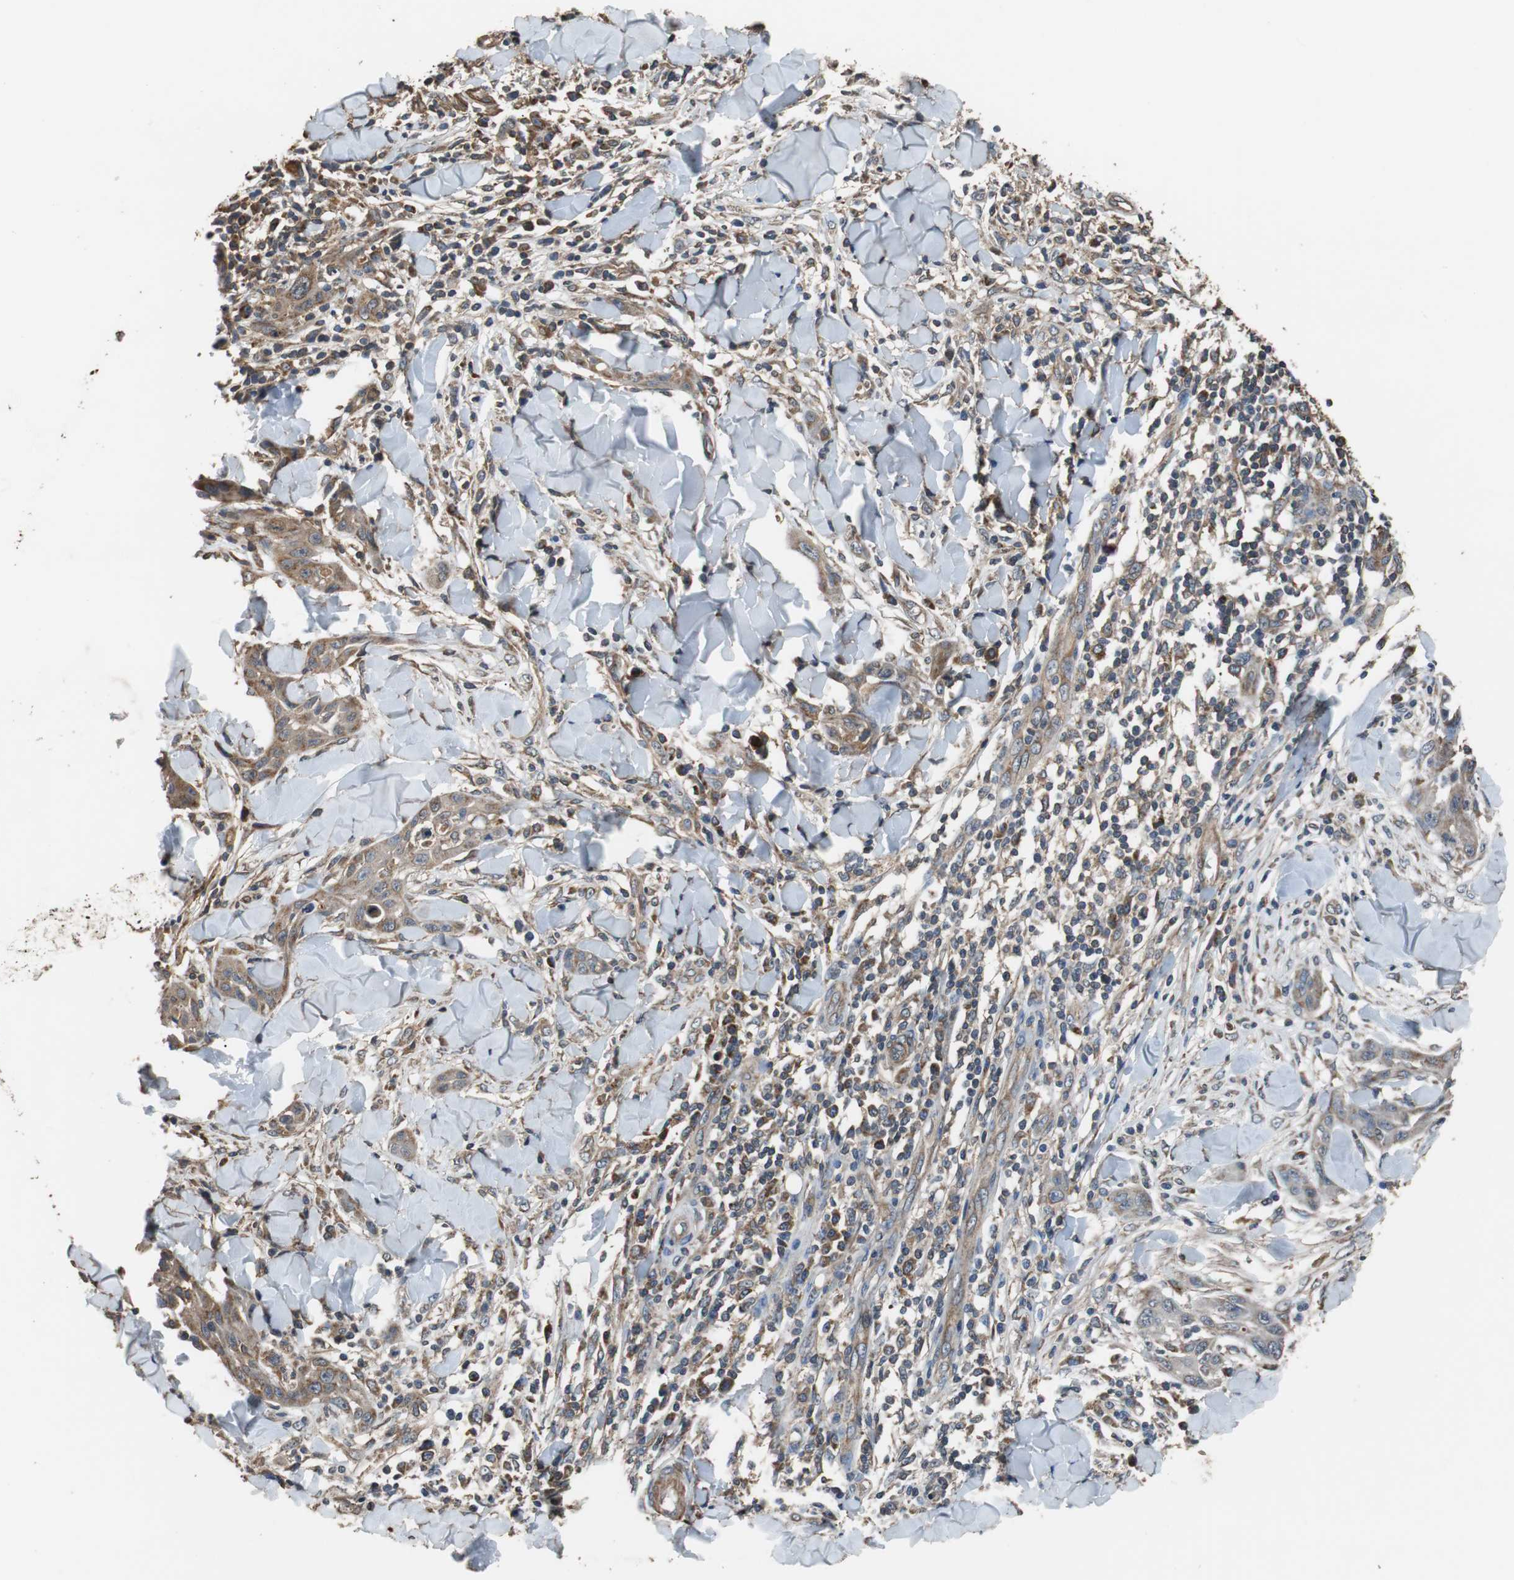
{"staining": {"intensity": "moderate", "quantity": ">75%", "location": "cytoplasmic/membranous"}, "tissue": "skin cancer", "cell_type": "Tumor cells", "image_type": "cancer", "snomed": [{"axis": "morphology", "description": "Squamous cell carcinoma, NOS"}, {"axis": "topography", "description": "Skin"}], "caption": "Brown immunohistochemical staining in human skin cancer demonstrates moderate cytoplasmic/membranous expression in approximately >75% of tumor cells.", "gene": "PITRM1", "patient": {"sex": "male", "age": 24}}